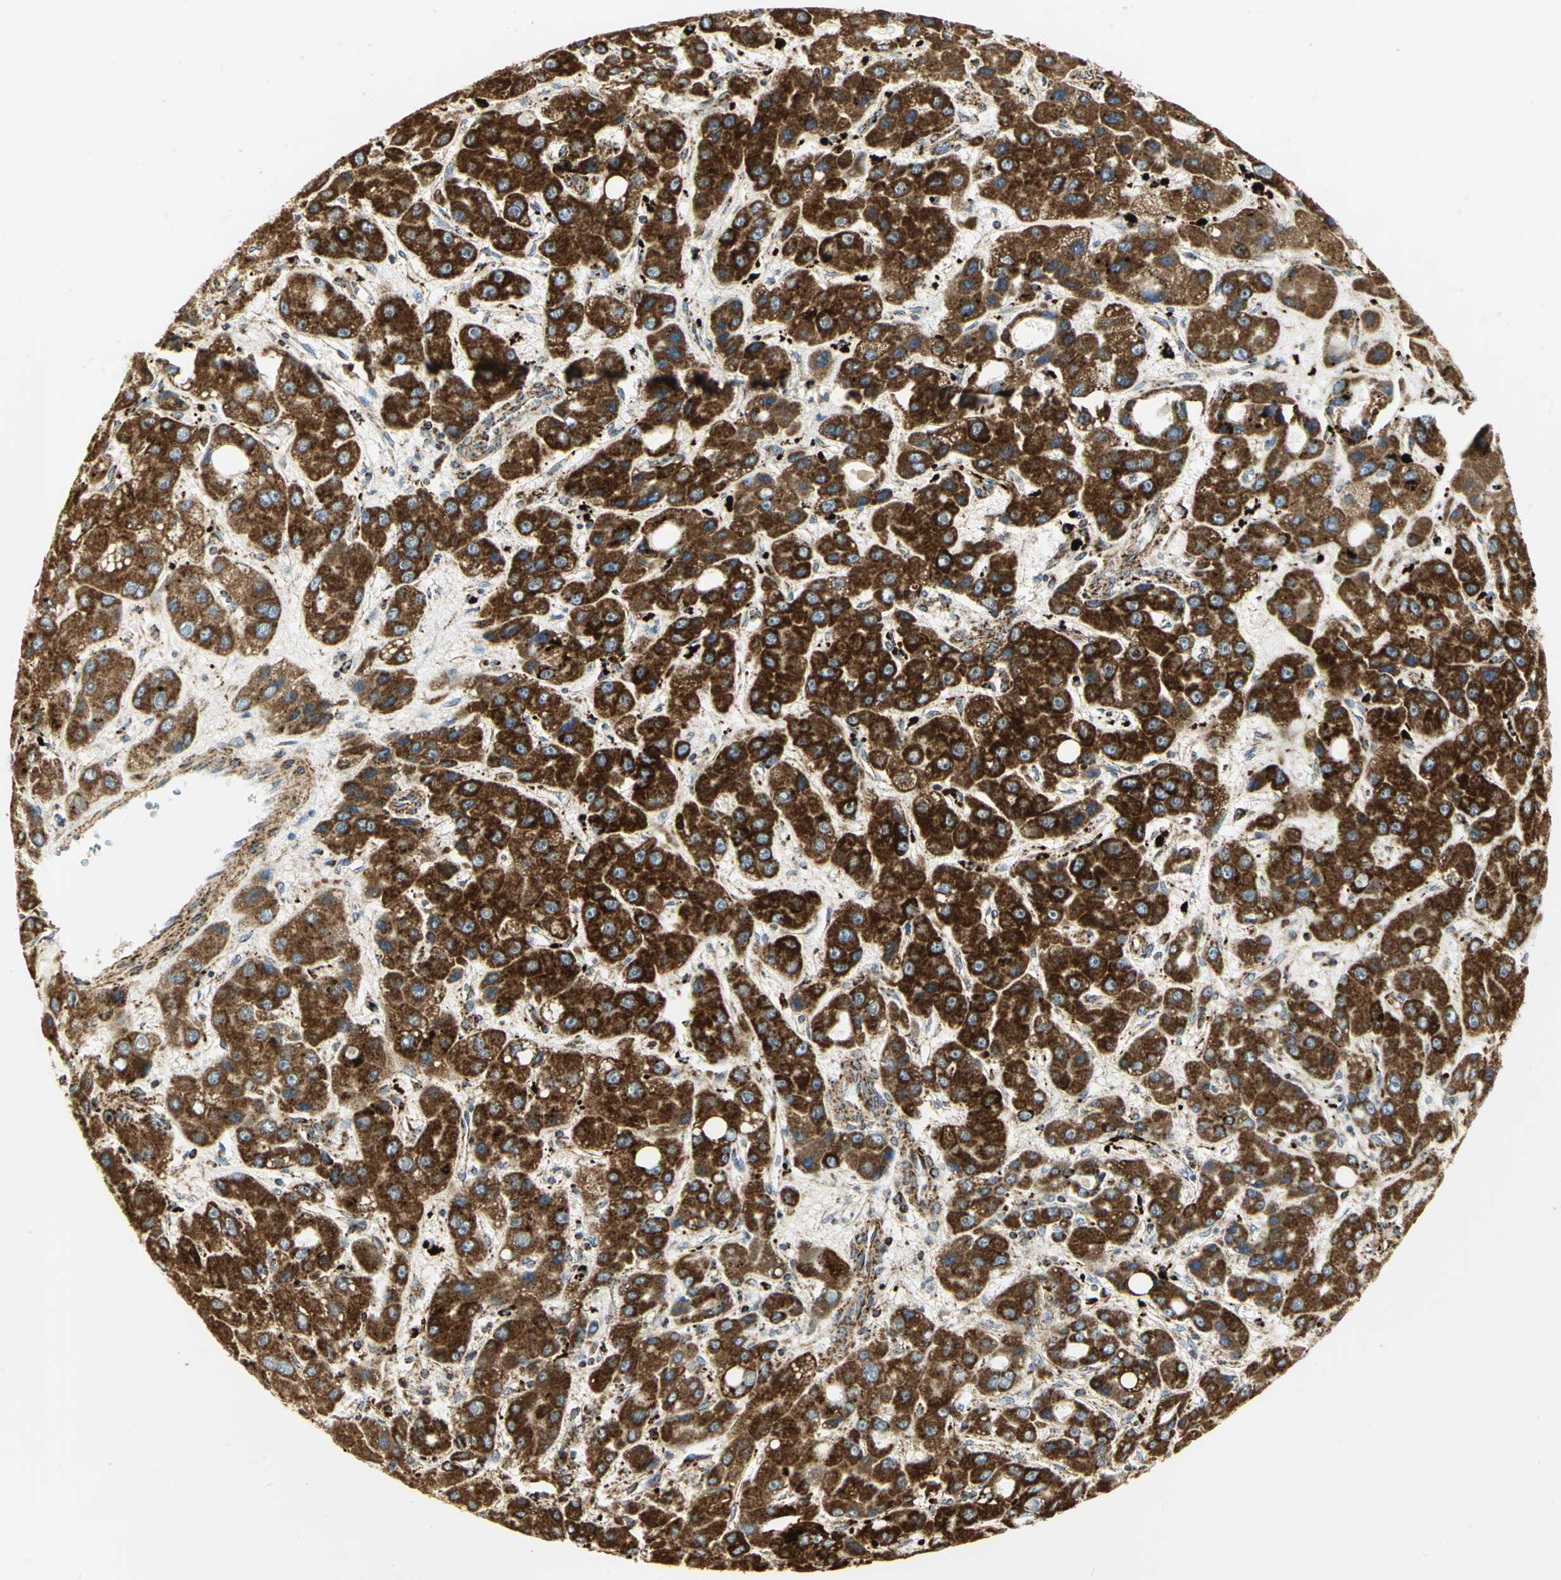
{"staining": {"intensity": "strong", "quantity": ">75%", "location": "cytoplasmic/membranous"}, "tissue": "liver cancer", "cell_type": "Tumor cells", "image_type": "cancer", "snomed": [{"axis": "morphology", "description": "Carcinoma, Hepatocellular, NOS"}, {"axis": "topography", "description": "Liver"}], "caption": "Tumor cells show strong cytoplasmic/membranous positivity in about >75% of cells in liver cancer (hepatocellular carcinoma).", "gene": "VDAC1", "patient": {"sex": "male", "age": 55}}